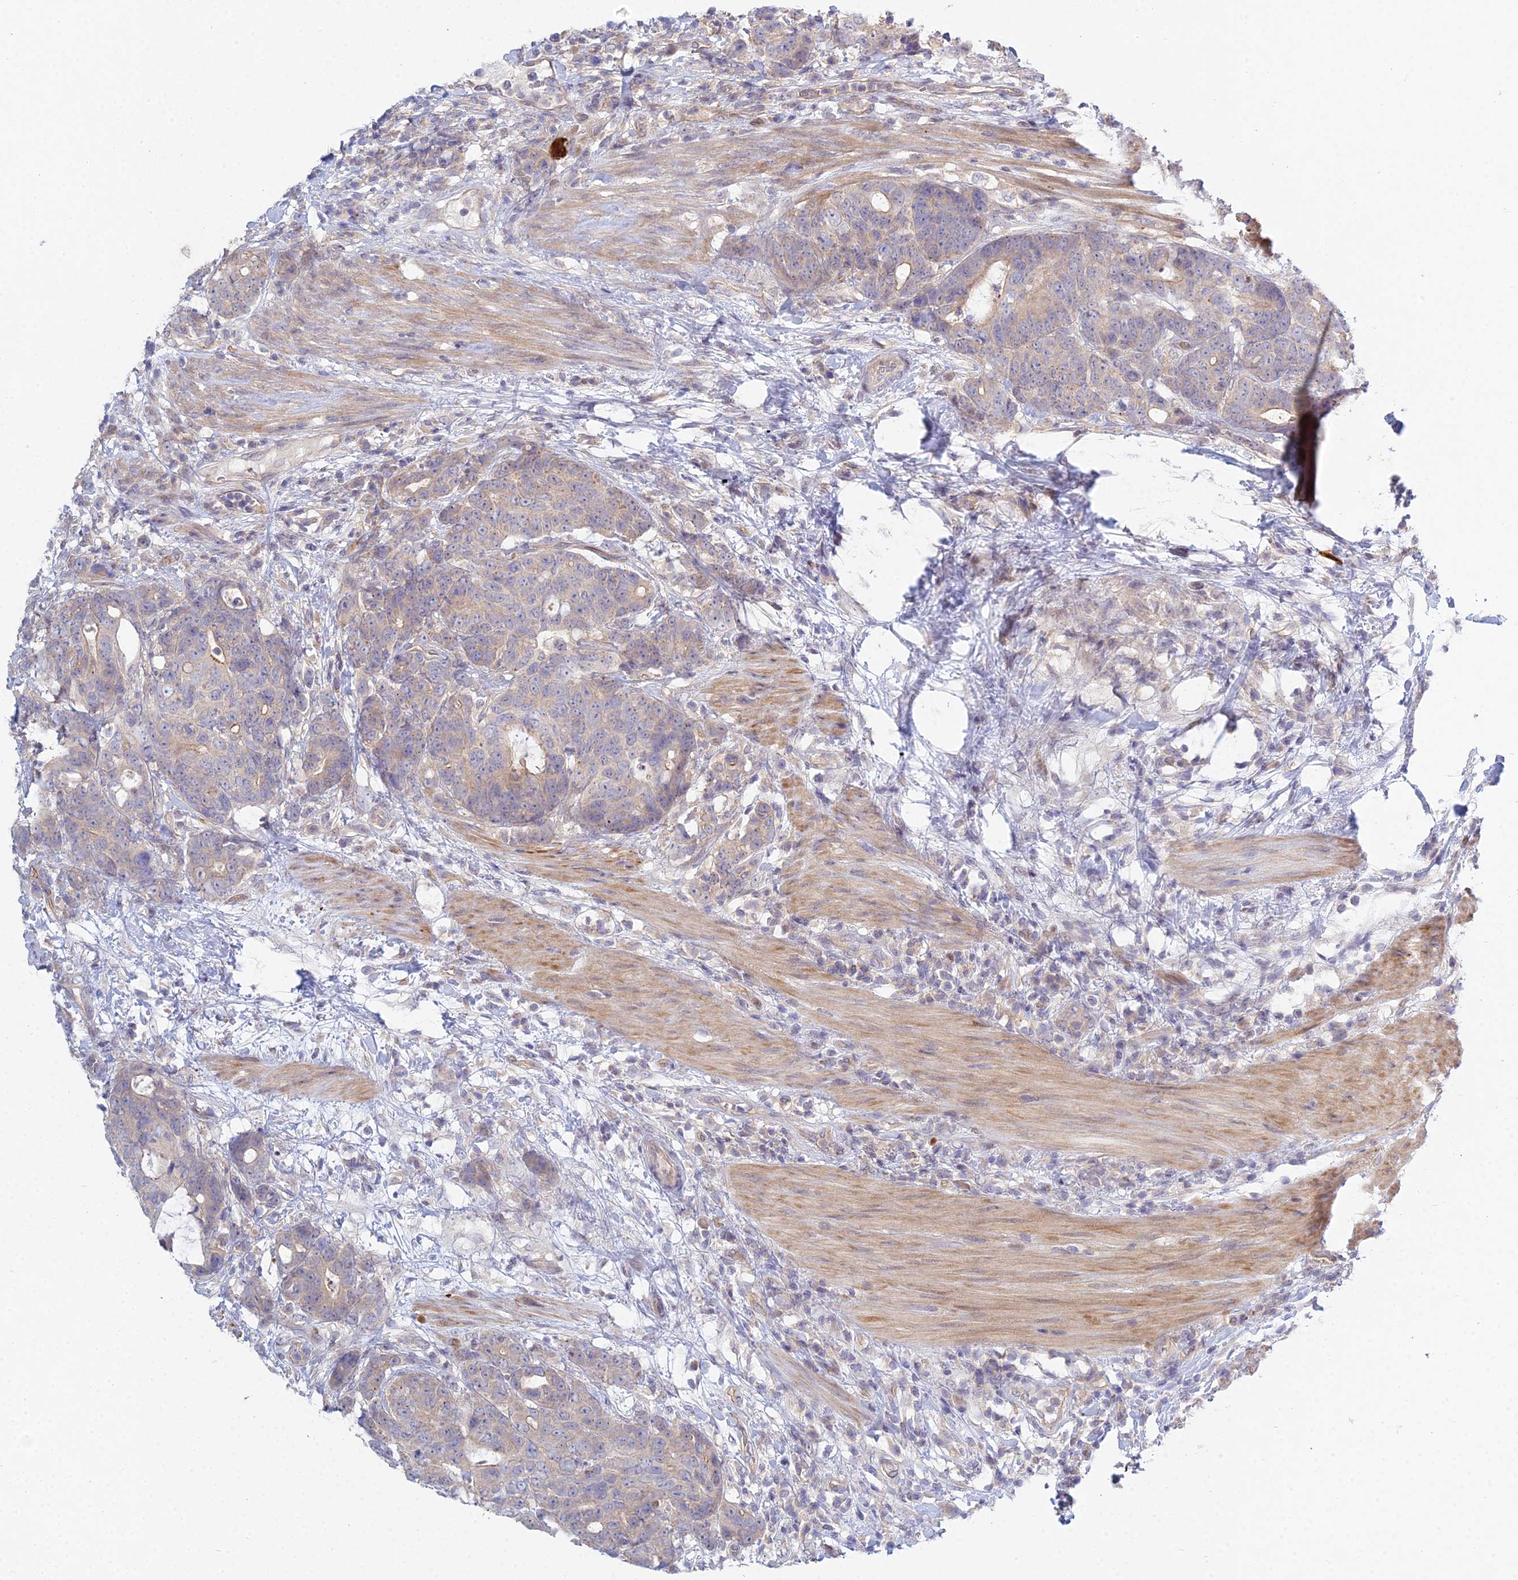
{"staining": {"intensity": "weak", "quantity": "<25%", "location": "cytoplasmic/membranous"}, "tissue": "colorectal cancer", "cell_type": "Tumor cells", "image_type": "cancer", "snomed": [{"axis": "morphology", "description": "Adenocarcinoma, NOS"}, {"axis": "topography", "description": "Colon"}], "caption": "Adenocarcinoma (colorectal) stained for a protein using IHC reveals no expression tumor cells.", "gene": "METTL26", "patient": {"sex": "female", "age": 82}}